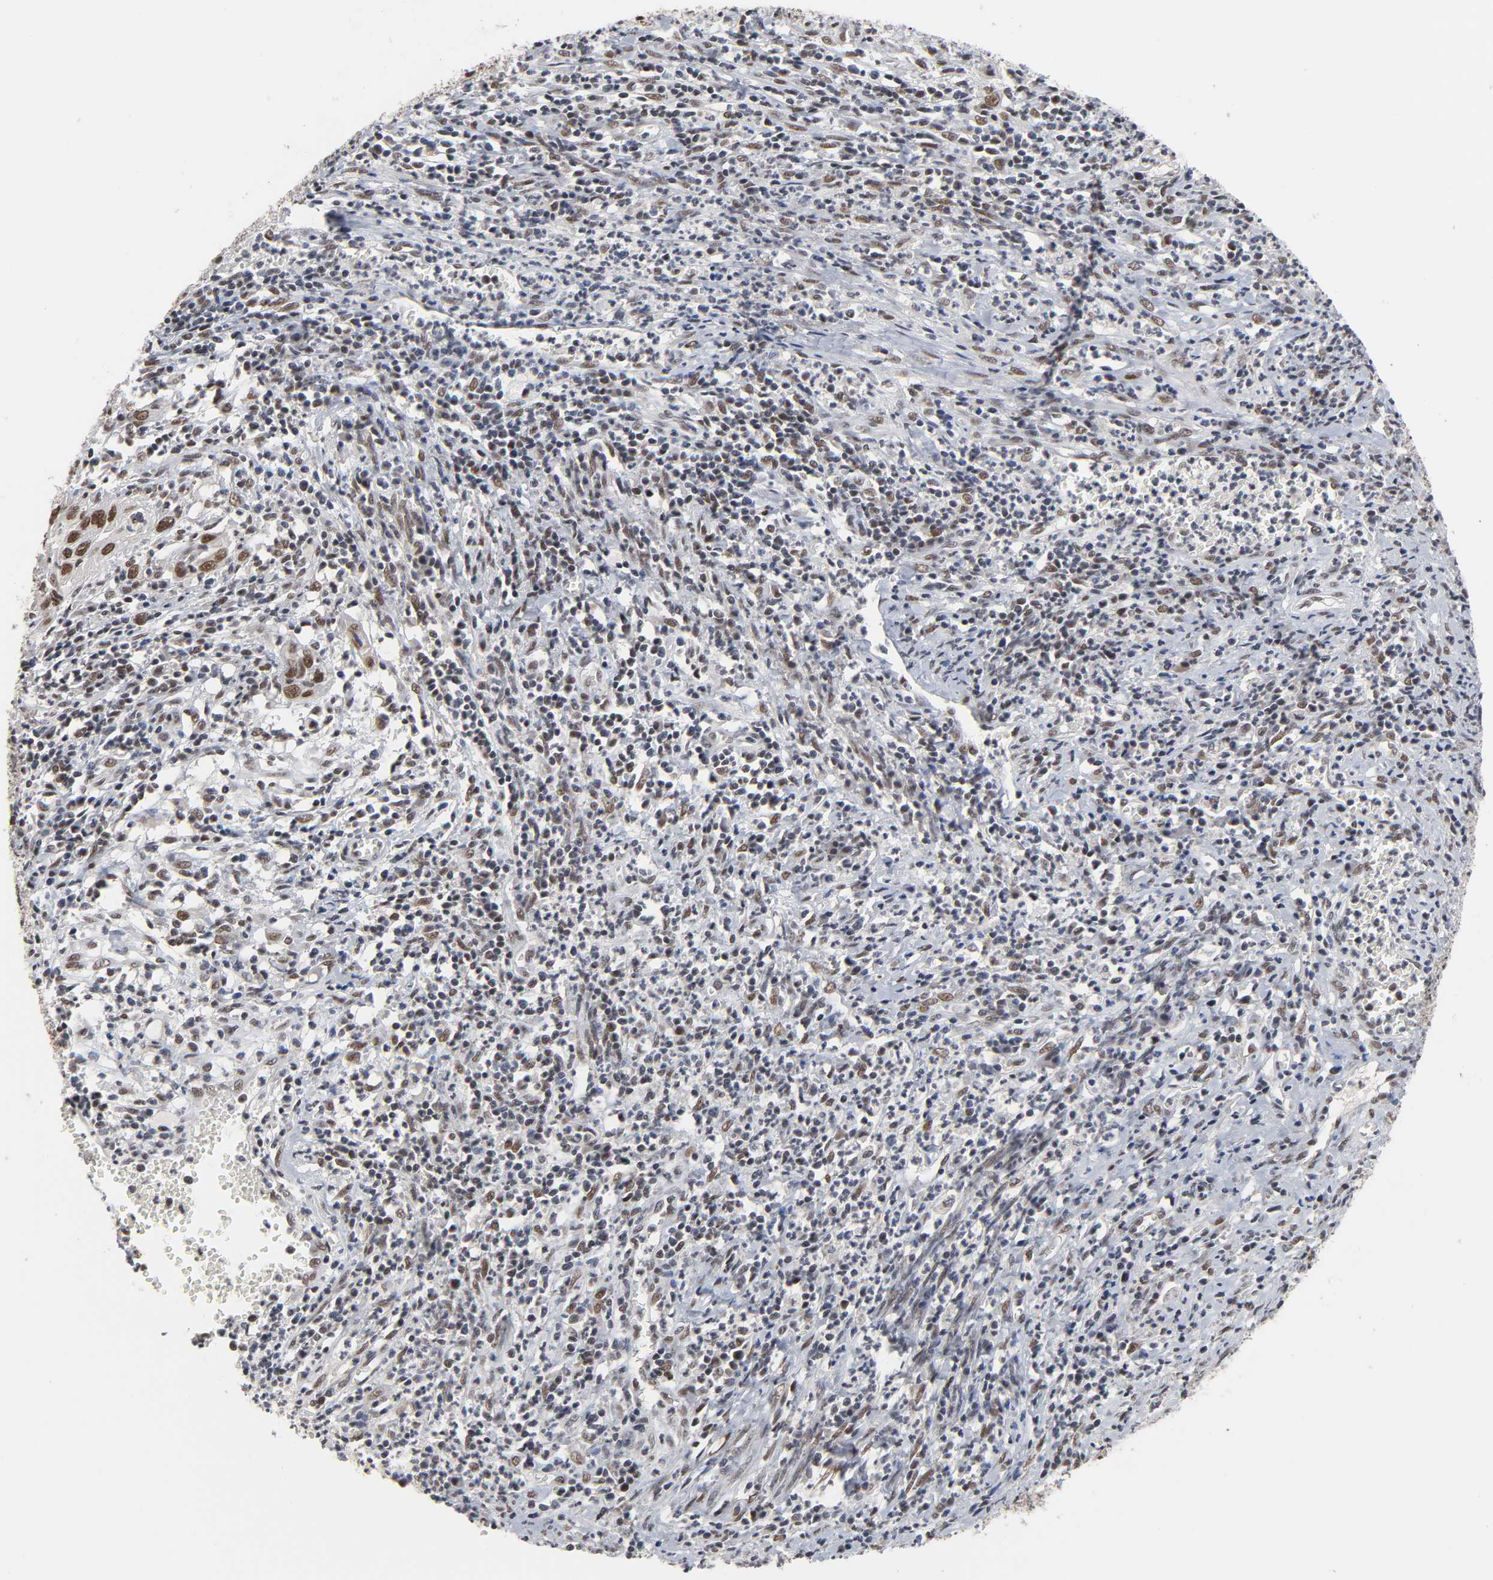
{"staining": {"intensity": "moderate", "quantity": ">75%", "location": "nuclear"}, "tissue": "cervical cancer", "cell_type": "Tumor cells", "image_type": "cancer", "snomed": [{"axis": "morphology", "description": "Squamous cell carcinoma, NOS"}, {"axis": "topography", "description": "Cervix"}], "caption": "The immunohistochemical stain highlights moderate nuclear expression in tumor cells of cervical squamous cell carcinoma tissue. The staining was performed using DAB (3,3'-diaminobenzidine) to visualize the protein expression in brown, while the nuclei were stained in blue with hematoxylin (Magnification: 20x).", "gene": "TRIM33", "patient": {"sex": "female", "age": 32}}